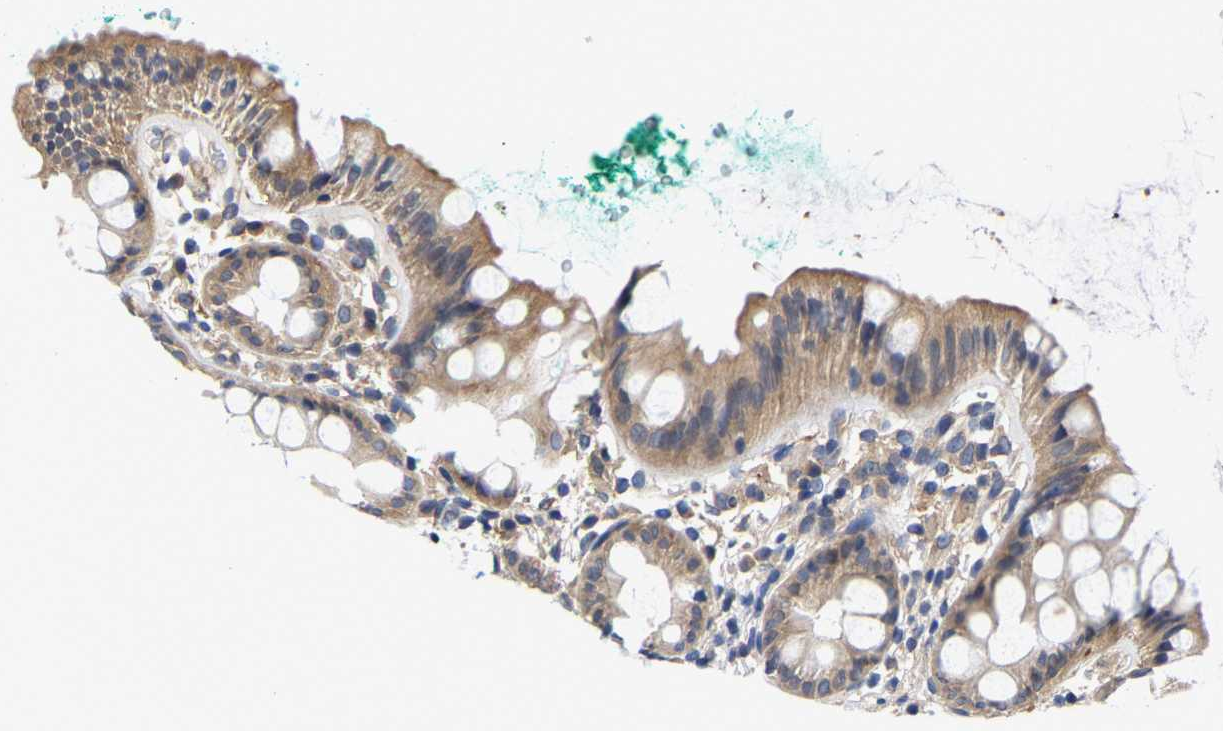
{"staining": {"intensity": "moderate", "quantity": ">75%", "location": "cytoplasmic/membranous"}, "tissue": "rectum", "cell_type": "Glandular cells", "image_type": "normal", "snomed": [{"axis": "morphology", "description": "Normal tissue, NOS"}, {"axis": "topography", "description": "Rectum"}], "caption": "Immunohistochemistry (IHC) histopathology image of benign human rectum stained for a protein (brown), which displays medium levels of moderate cytoplasmic/membranous expression in approximately >75% of glandular cells.", "gene": "CCDC6", "patient": {"sex": "female", "age": 65}}